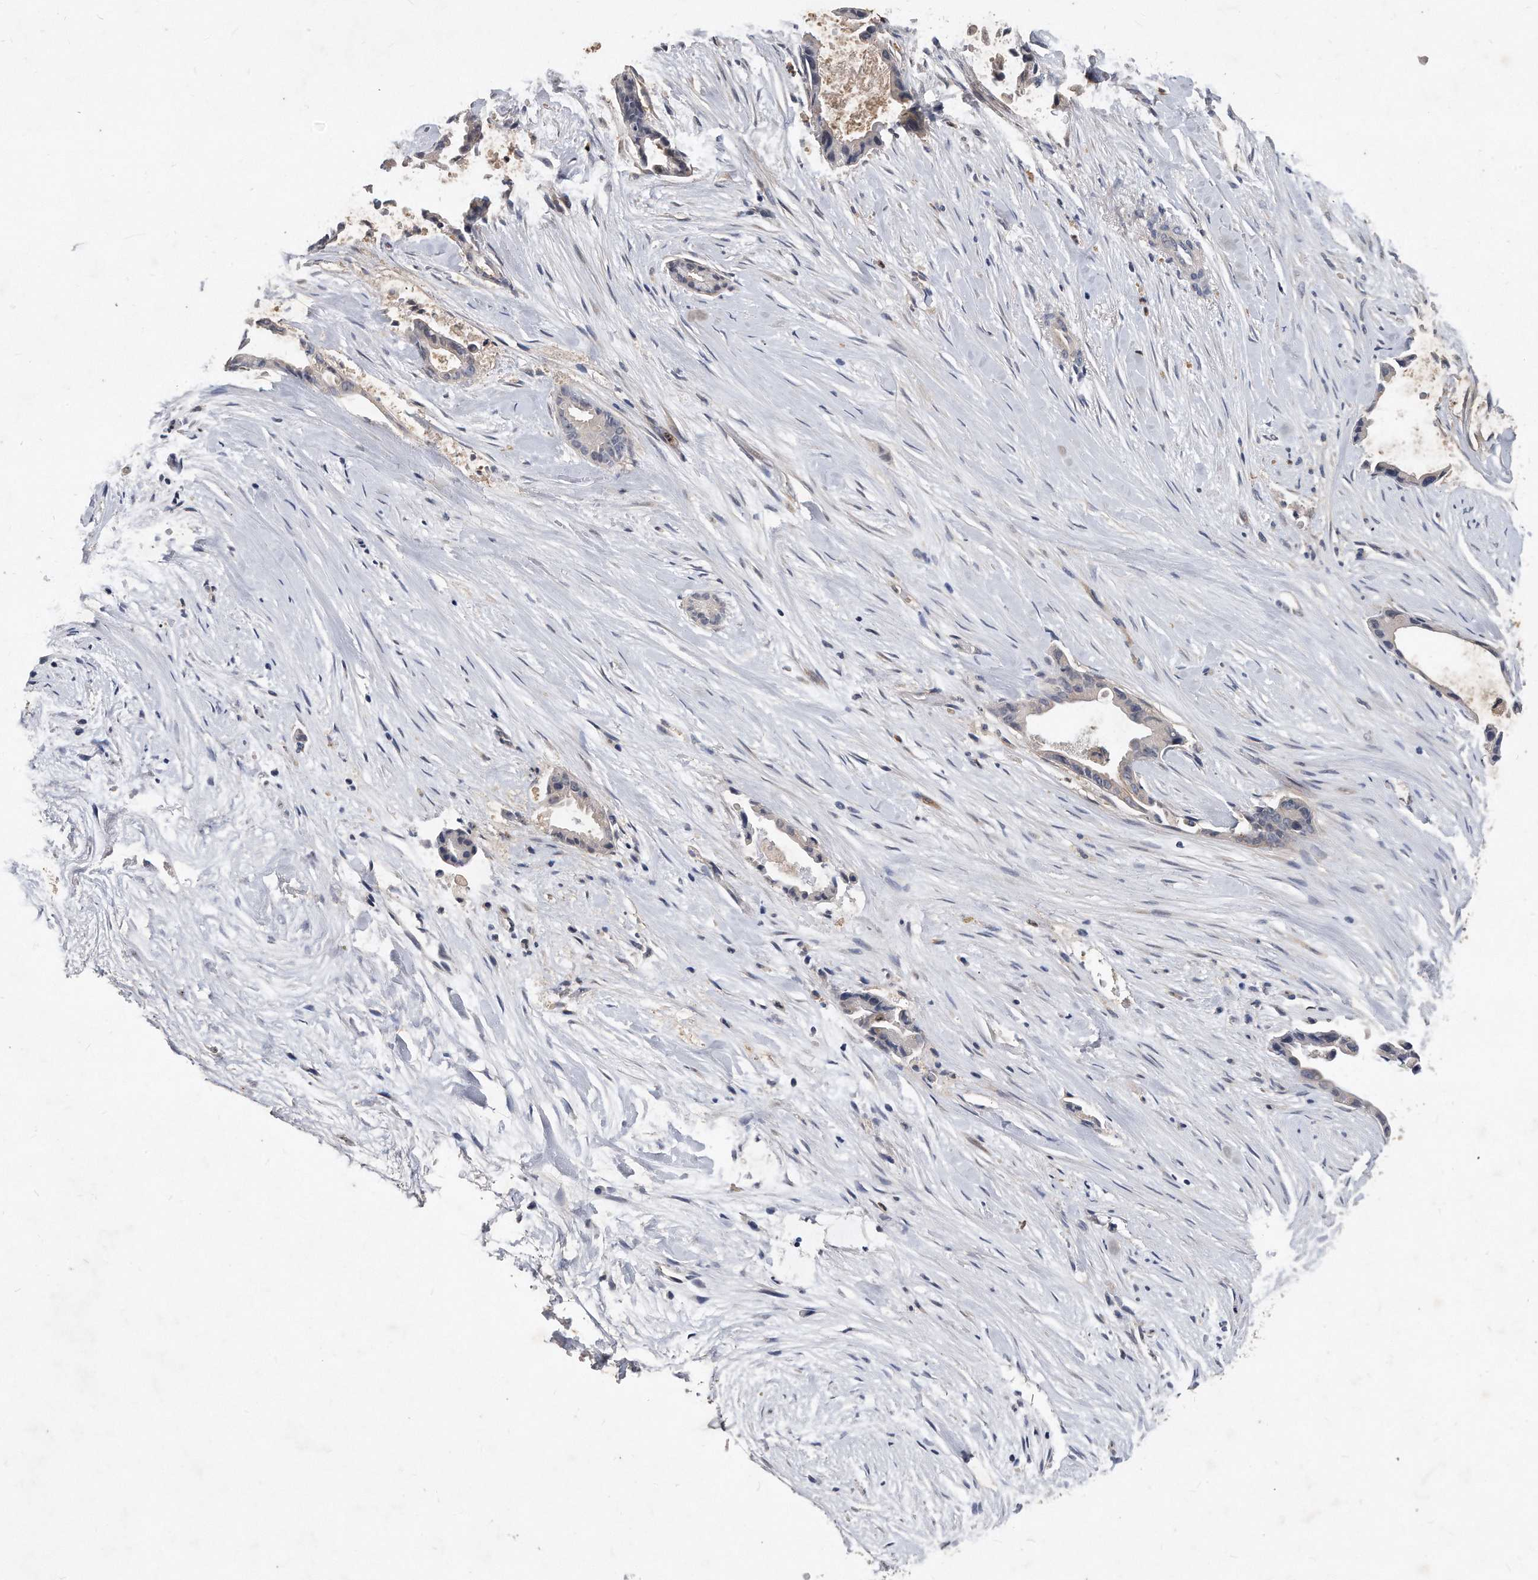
{"staining": {"intensity": "negative", "quantity": "none", "location": "none"}, "tissue": "liver cancer", "cell_type": "Tumor cells", "image_type": "cancer", "snomed": [{"axis": "morphology", "description": "Cholangiocarcinoma"}, {"axis": "topography", "description": "Liver"}], "caption": "Immunohistochemistry (IHC) micrograph of cholangiocarcinoma (liver) stained for a protein (brown), which displays no staining in tumor cells.", "gene": "HOMER3", "patient": {"sex": "female", "age": 55}}